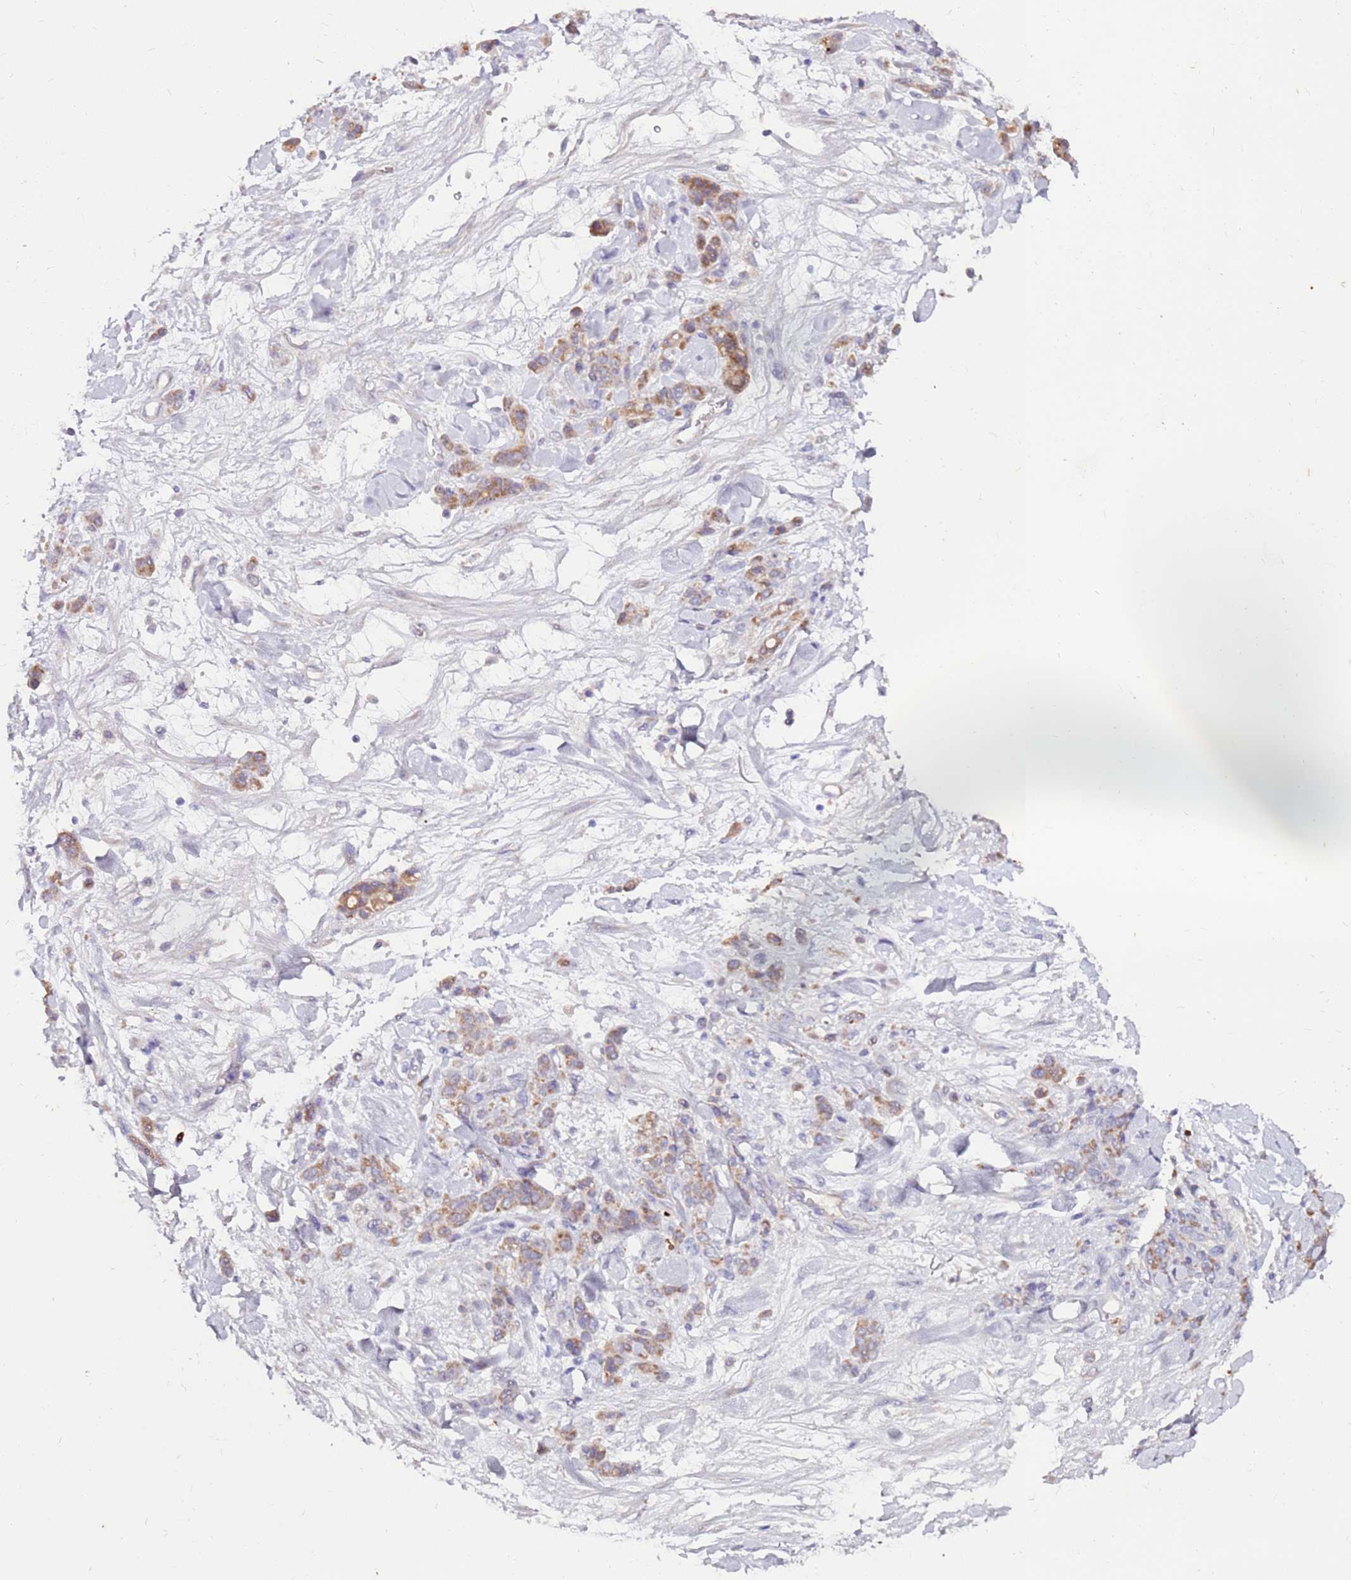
{"staining": {"intensity": "moderate", "quantity": "25%-75%", "location": "cytoplasmic/membranous"}, "tissue": "stomach cancer", "cell_type": "Tumor cells", "image_type": "cancer", "snomed": [{"axis": "morphology", "description": "Normal tissue, NOS"}, {"axis": "morphology", "description": "Adenocarcinoma, NOS"}, {"axis": "topography", "description": "Stomach"}], "caption": "Immunohistochemistry (IHC) micrograph of stomach cancer (adenocarcinoma) stained for a protein (brown), which demonstrates medium levels of moderate cytoplasmic/membranous expression in about 25%-75% of tumor cells.", "gene": "SLC44A4", "patient": {"sex": "male", "age": 82}}